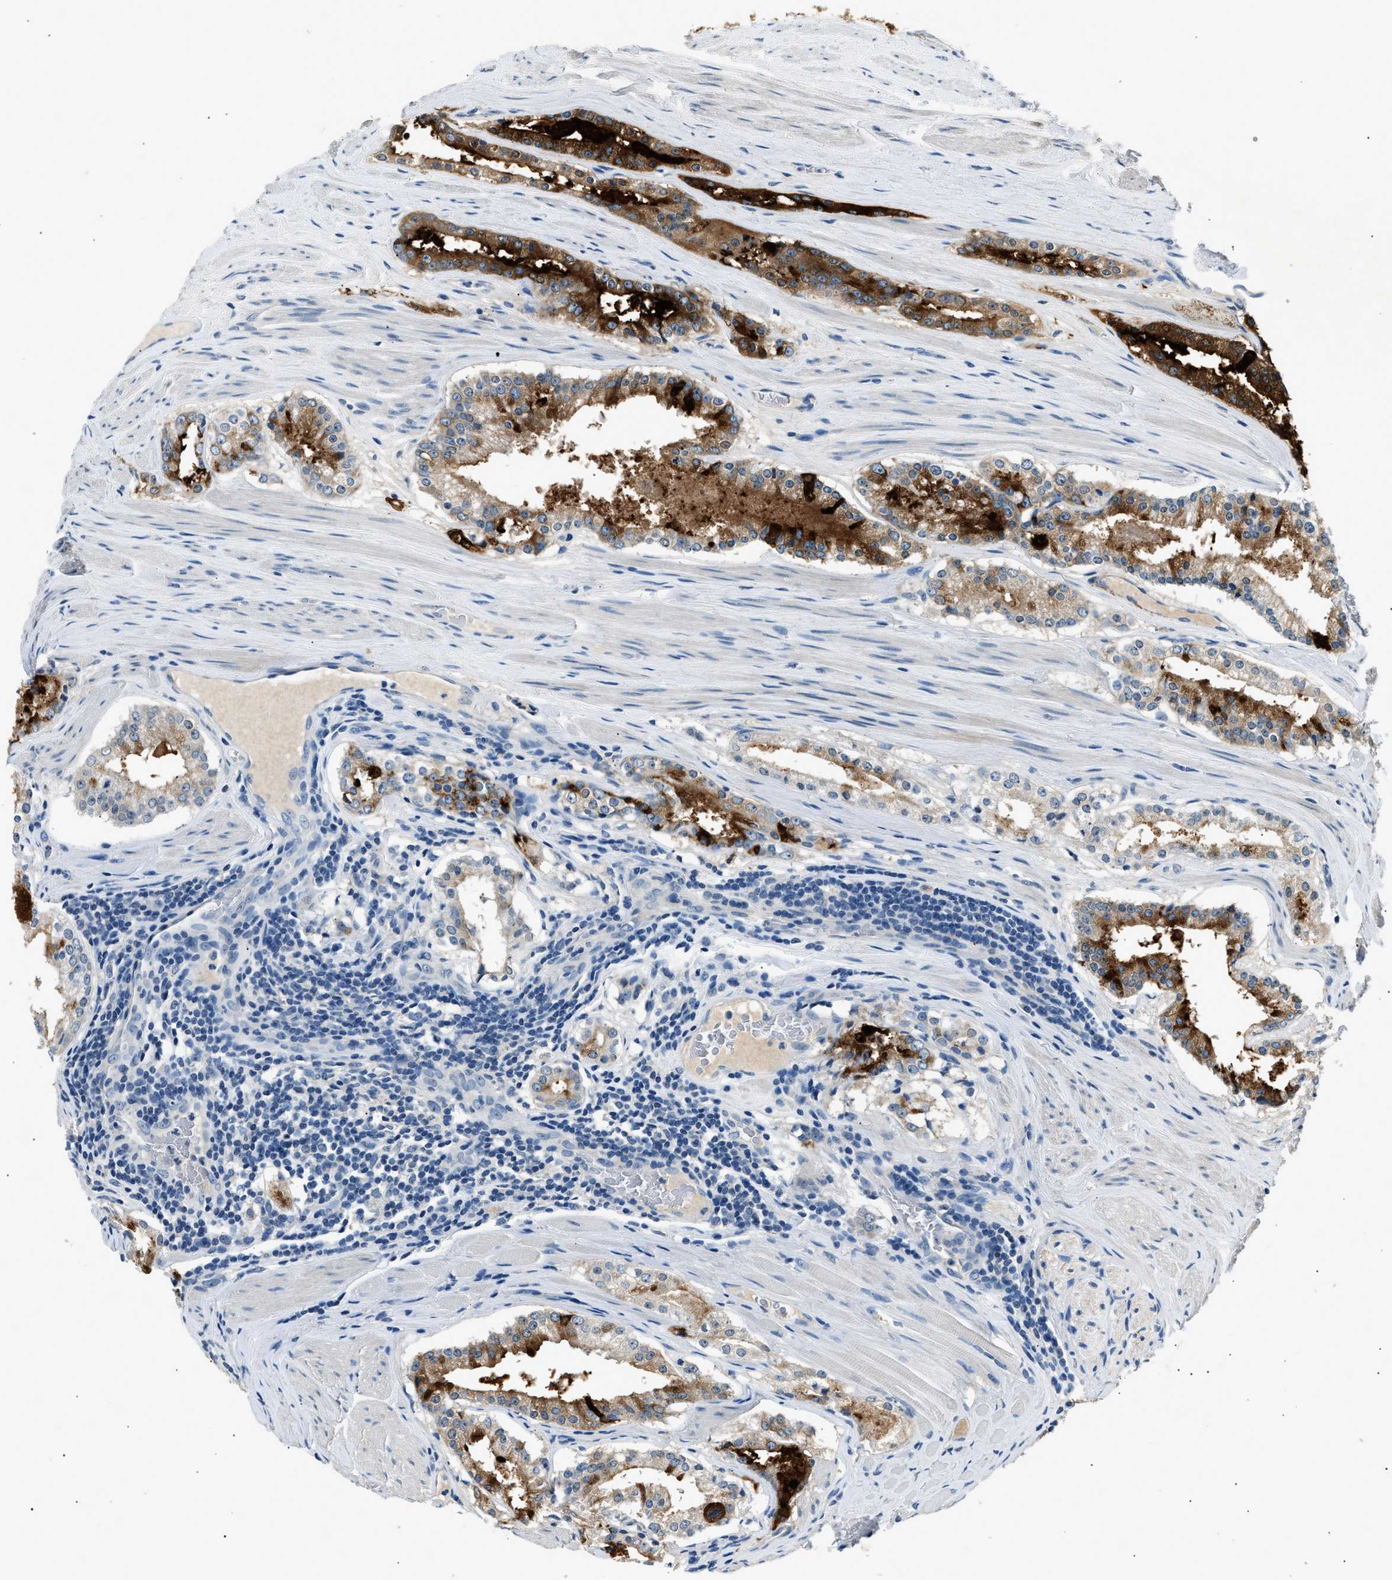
{"staining": {"intensity": "strong", "quantity": ">75%", "location": "cytoplasmic/membranous"}, "tissue": "prostate cancer", "cell_type": "Tumor cells", "image_type": "cancer", "snomed": [{"axis": "morphology", "description": "Adenocarcinoma, Low grade"}, {"axis": "topography", "description": "Prostate"}], "caption": "Prostate cancer tissue demonstrates strong cytoplasmic/membranous staining in about >75% of tumor cells", "gene": "INHA", "patient": {"sex": "male", "age": 63}}